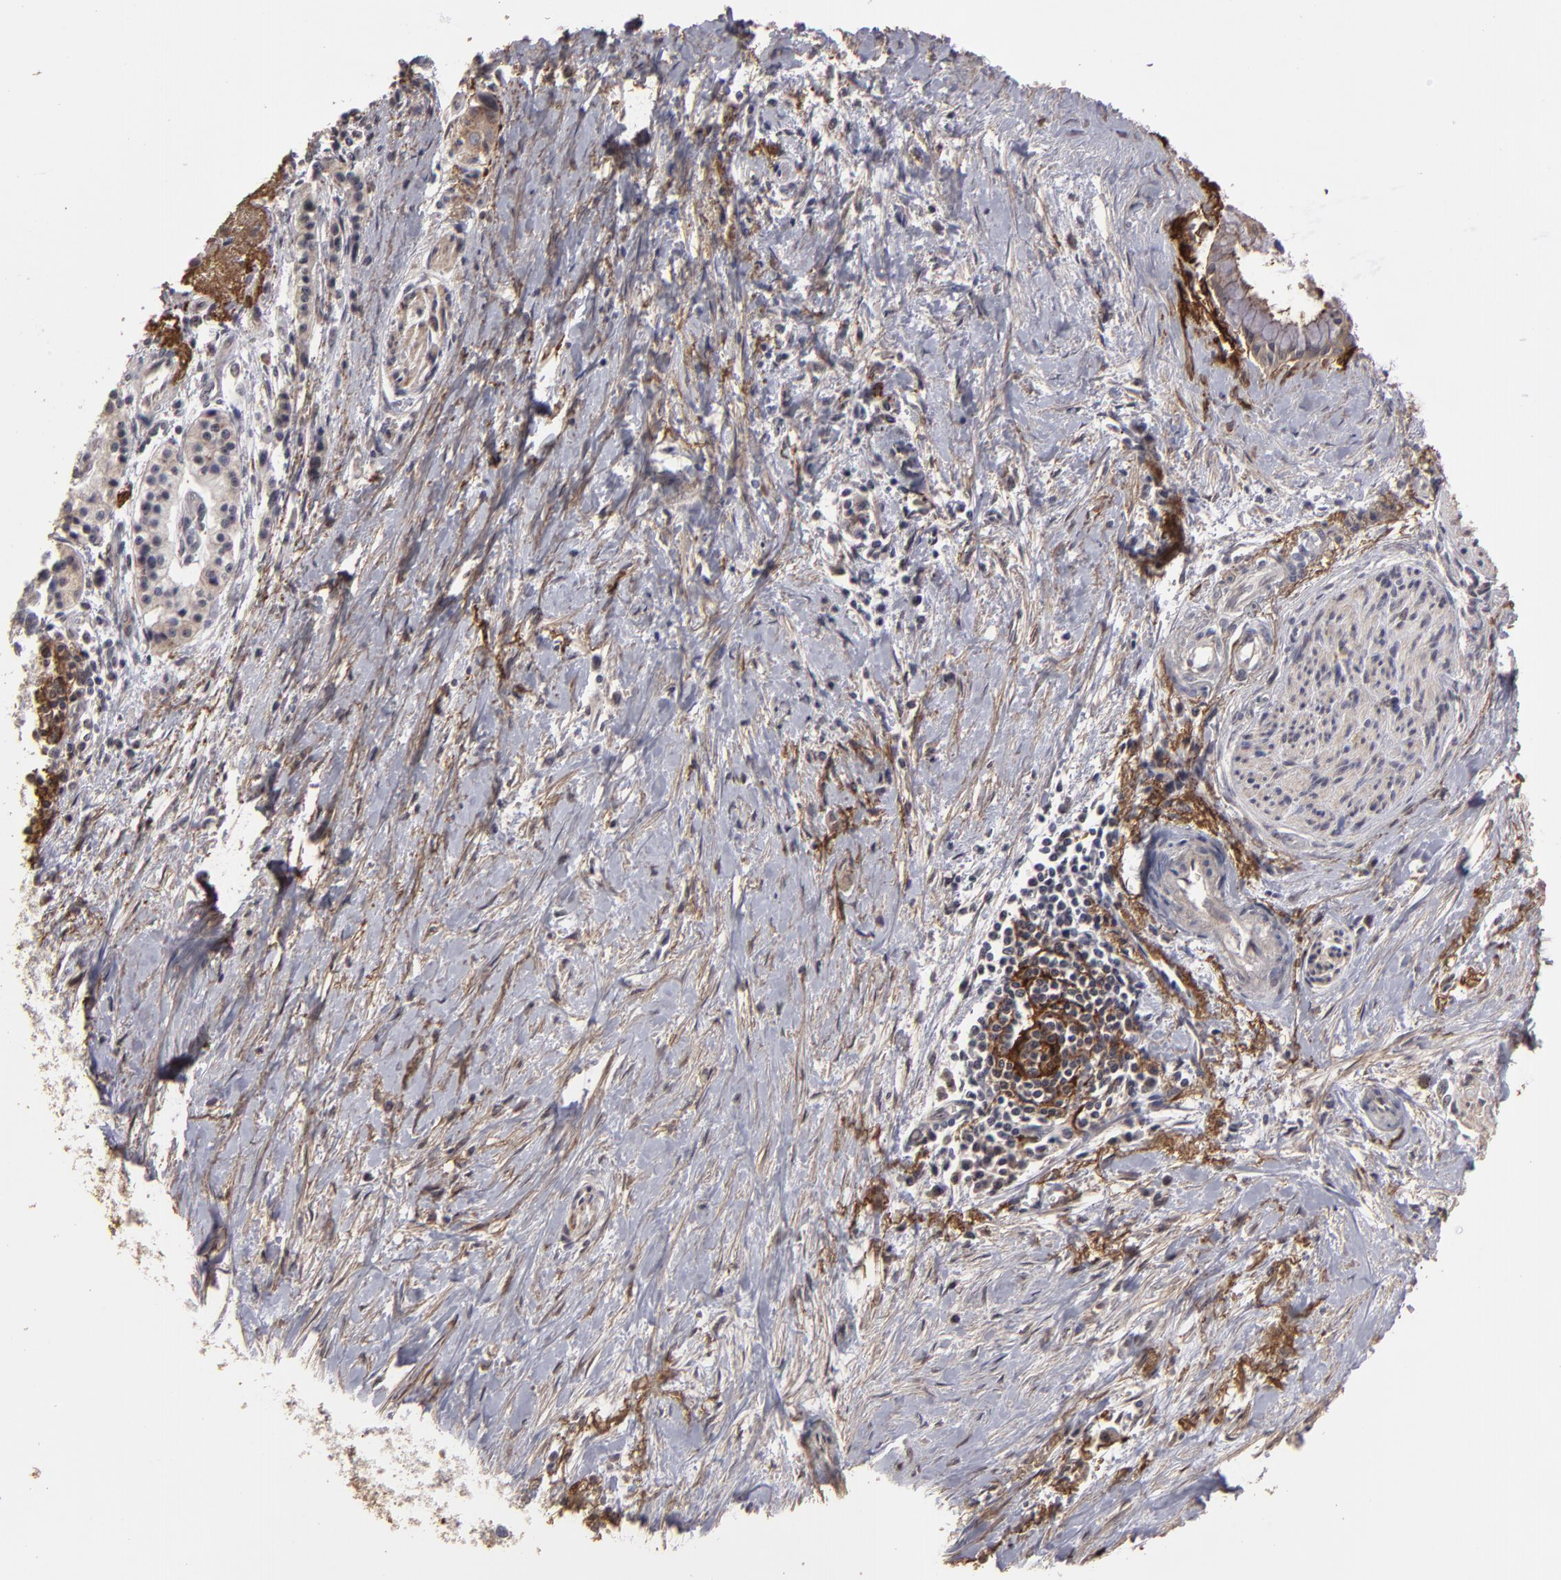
{"staining": {"intensity": "weak", "quantity": ">75%", "location": "cytoplasmic/membranous"}, "tissue": "pancreatic cancer", "cell_type": "Tumor cells", "image_type": "cancer", "snomed": [{"axis": "morphology", "description": "Adenocarcinoma, NOS"}, {"axis": "topography", "description": "Pancreas"}], "caption": "Protein expression analysis of human pancreatic adenocarcinoma reveals weak cytoplasmic/membranous expression in approximately >75% of tumor cells. (Stains: DAB in brown, nuclei in blue, Microscopy: brightfield microscopy at high magnification).", "gene": "CD55", "patient": {"sex": "male", "age": 59}}